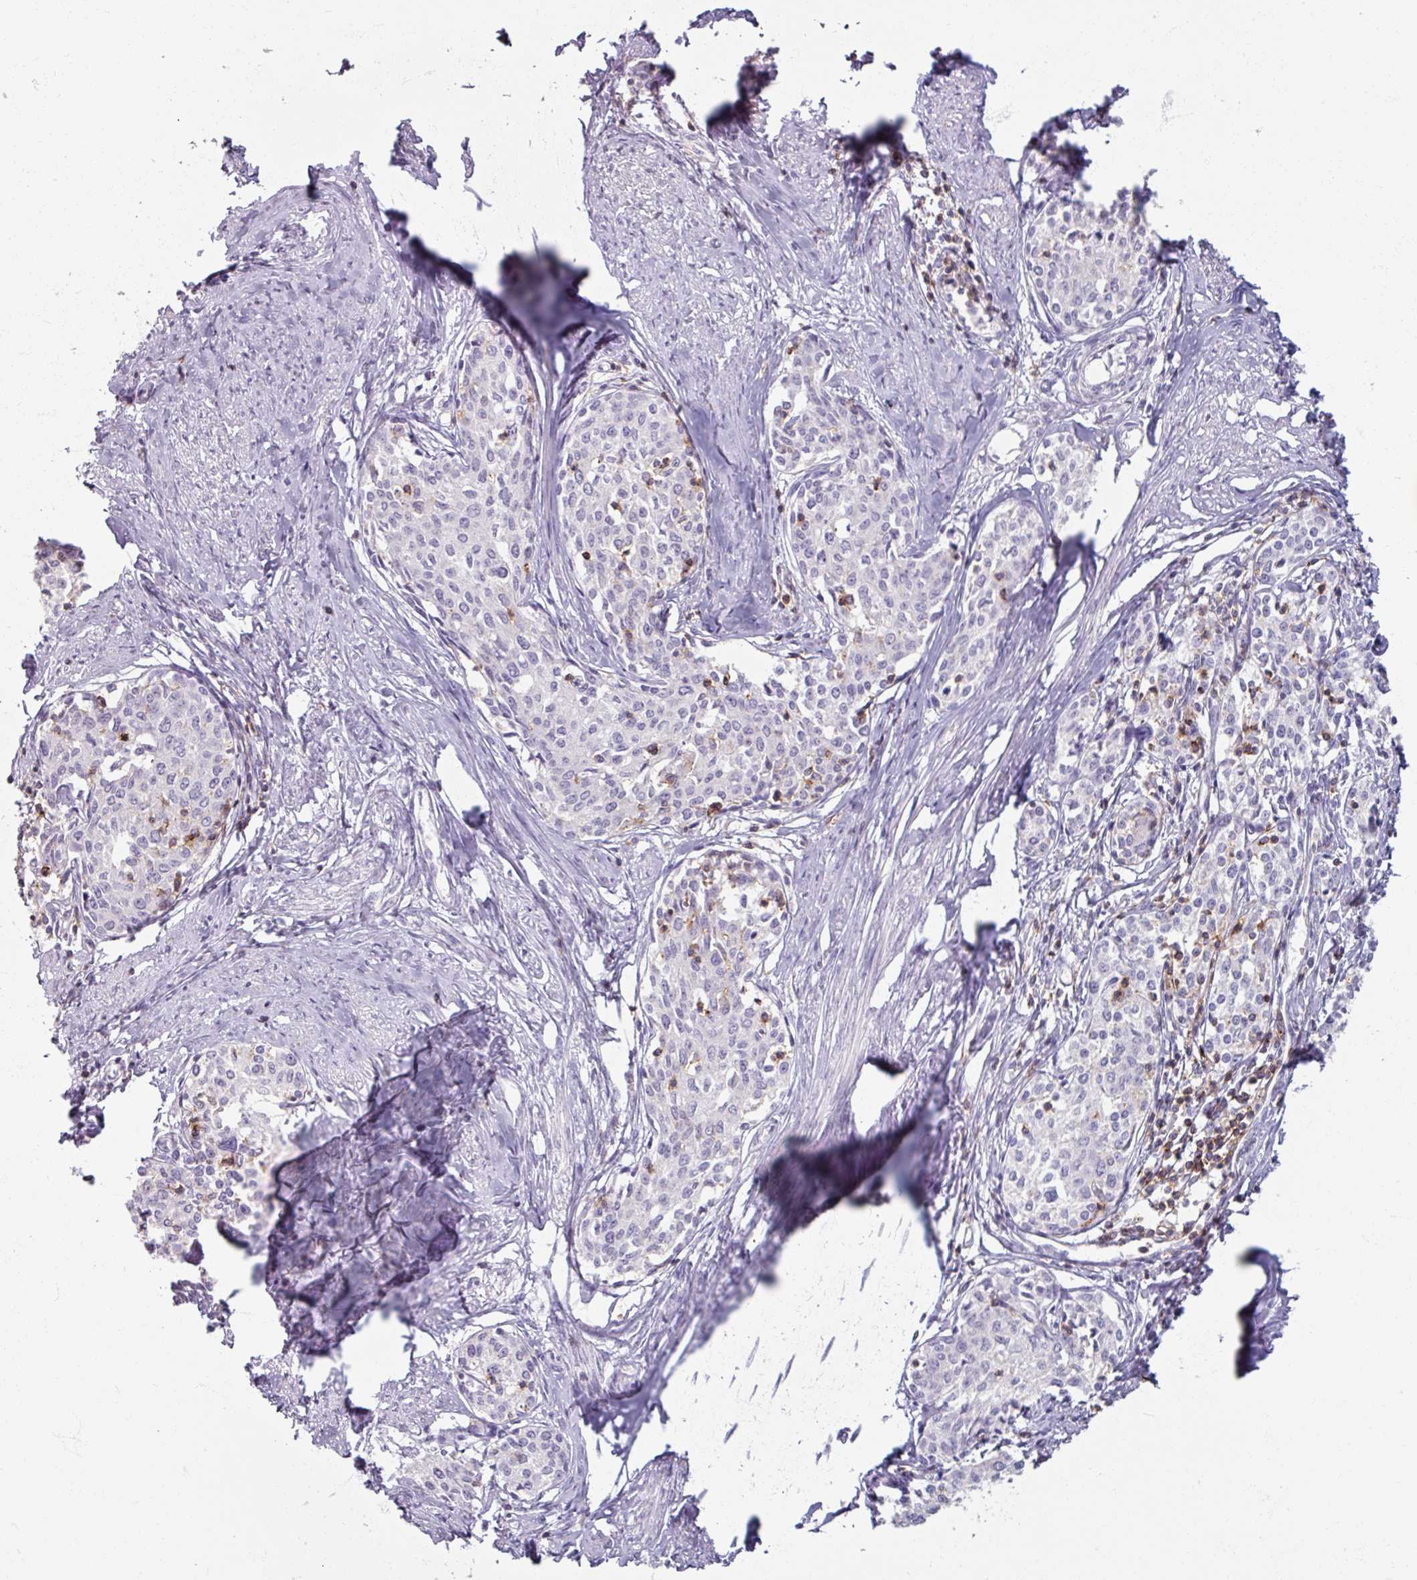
{"staining": {"intensity": "negative", "quantity": "none", "location": "none"}, "tissue": "cervical cancer", "cell_type": "Tumor cells", "image_type": "cancer", "snomed": [{"axis": "morphology", "description": "Squamous cell carcinoma, NOS"}, {"axis": "morphology", "description": "Adenocarcinoma, NOS"}, {"axis": "topography", "description": "Cervix"}], "caption": "The image reveals no staining of tumor cells in squamous cell carcinoma (cervical).", "gene": "PTPRC", "patient": {"sex": "female", "age": 52}}